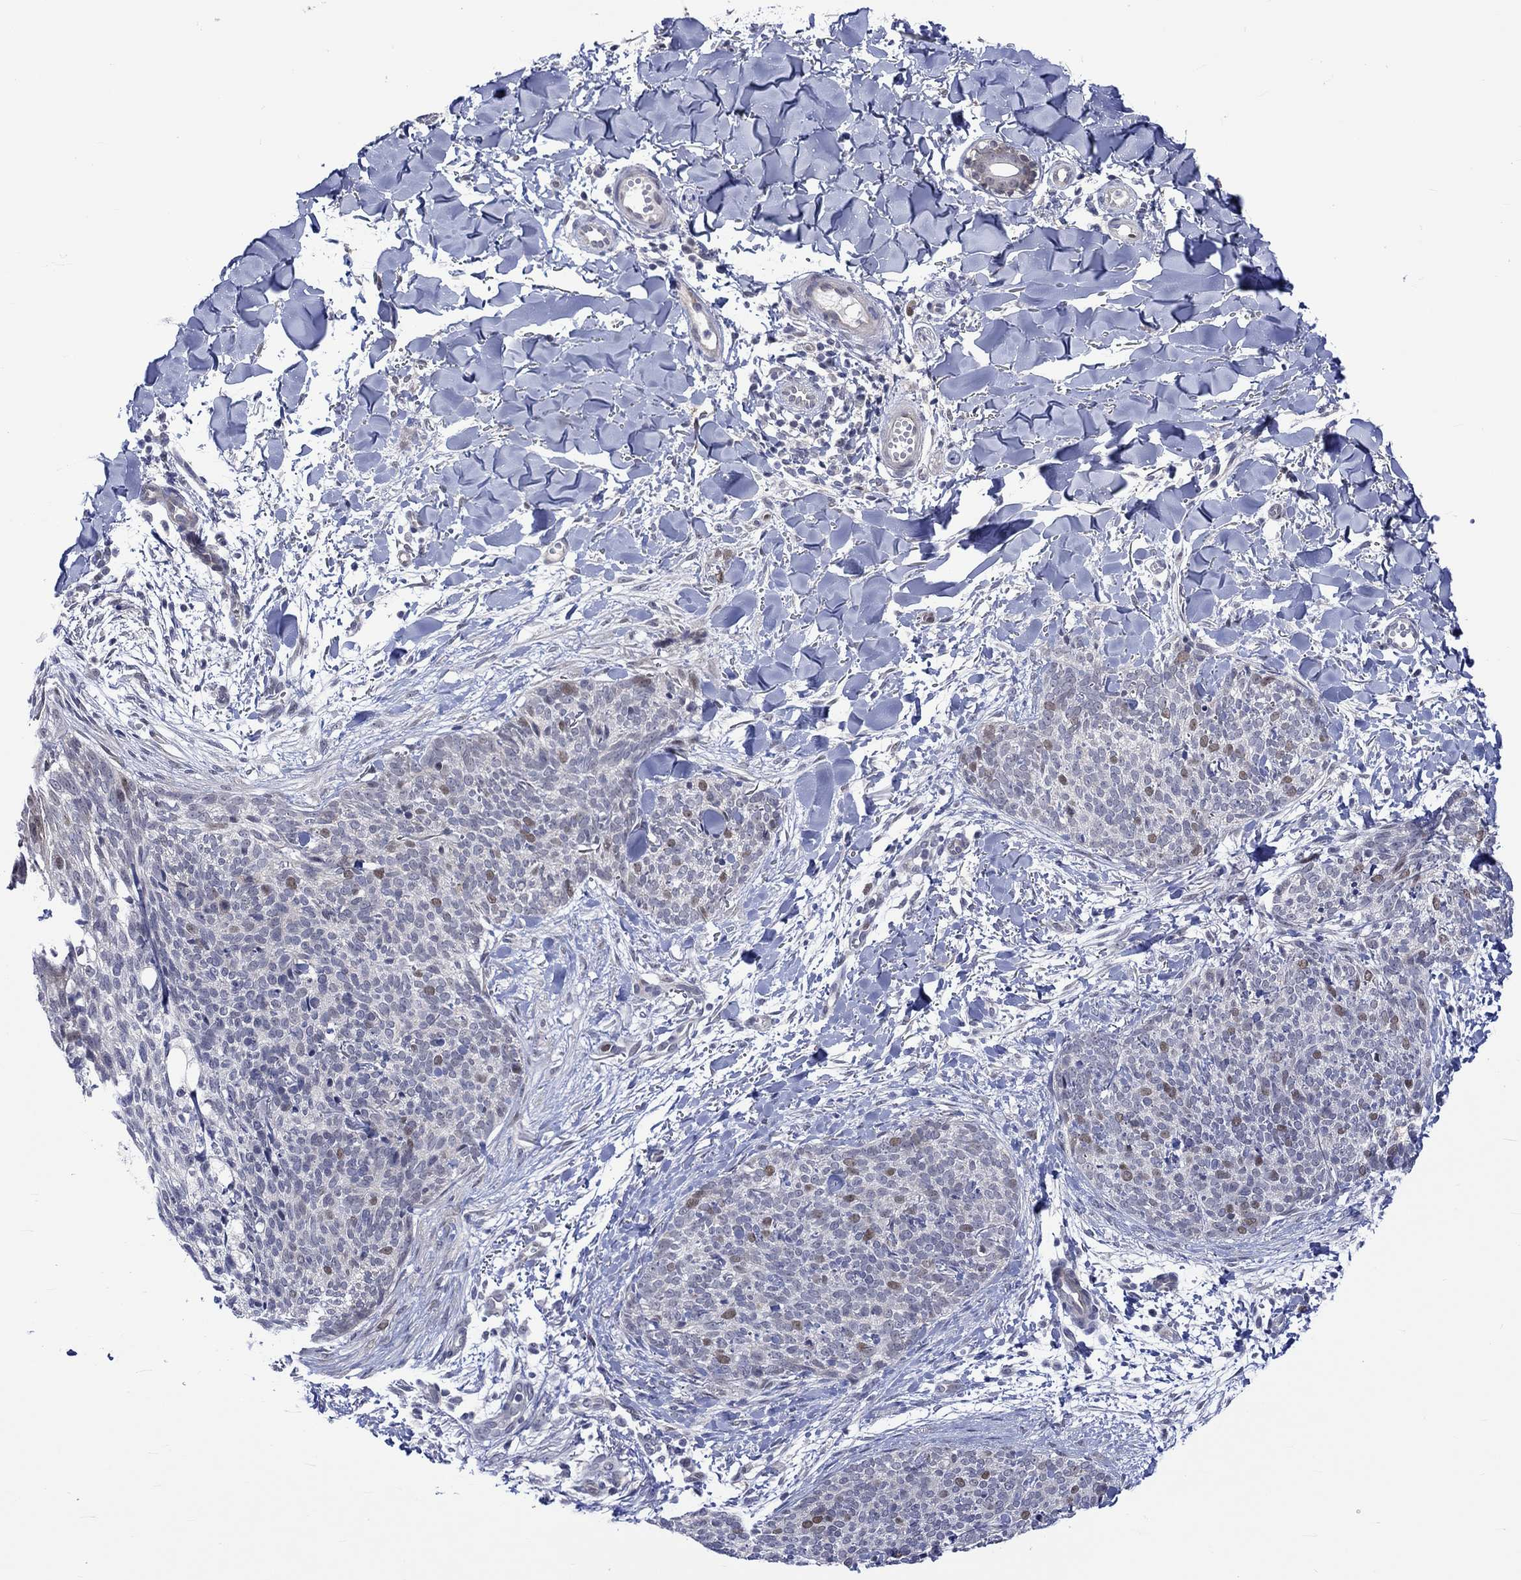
{"staining": {"intensity": "moderate", "quantity": "<25%", "location": "nuclear"}, "tissue": "skin cancer", "cell_type": "Tumor cells", "image_type": "cancer", "snomed": [{"axis": "morphology", "description": "Basal cell carcinoma"}, {"axis": "topography", "description": "Skin"}], "caption": "Basal cell carcinoma (skin) stained with IHC exhibits moderate nuclear positivity in approximately <25% of tumor cells.", "gene": "E2F8", "patient": {"sex": "male", "age": 64}}